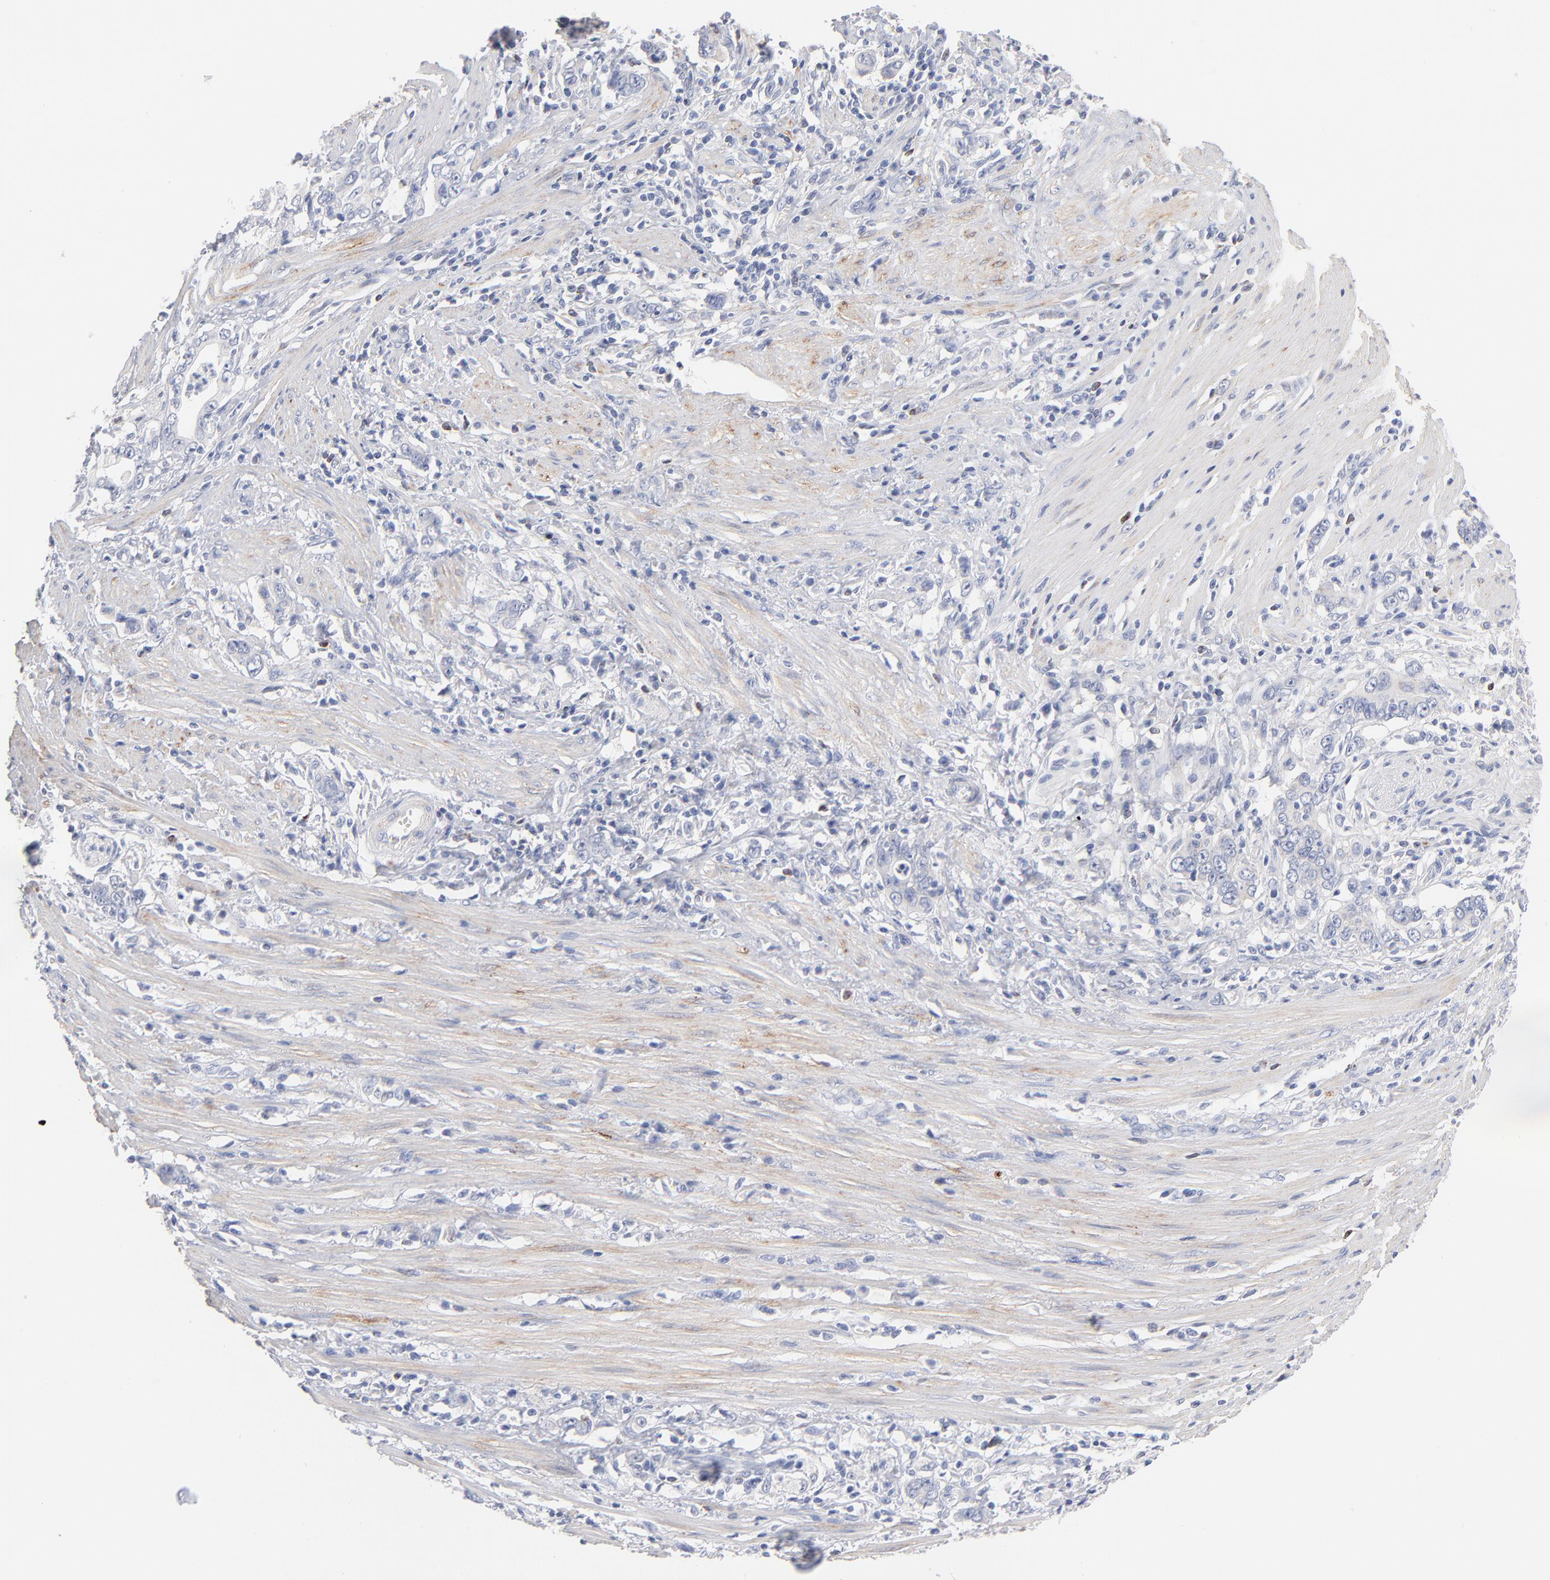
{"staining": {"intensity": "negative", "quantity": "none", "location": "none"}, "tissue": "stomach cancer", "cell_type": "Tumor cells", "image_type": "cancer", "snomed": [{"axis": "morphology", "description": "Adenocarcinoma, NOS"}, {"axis": "topography", "description": "Stomach, lower"}], "caption": "This image is of stomach adenocarcinoma stained with immunohistochemistry to label a protein in brown with the nuclei are counter-stained blue. There is no positivity in tumor cells.", "gene": "MID1", "patient": {"sex": "female", "age": 72}}